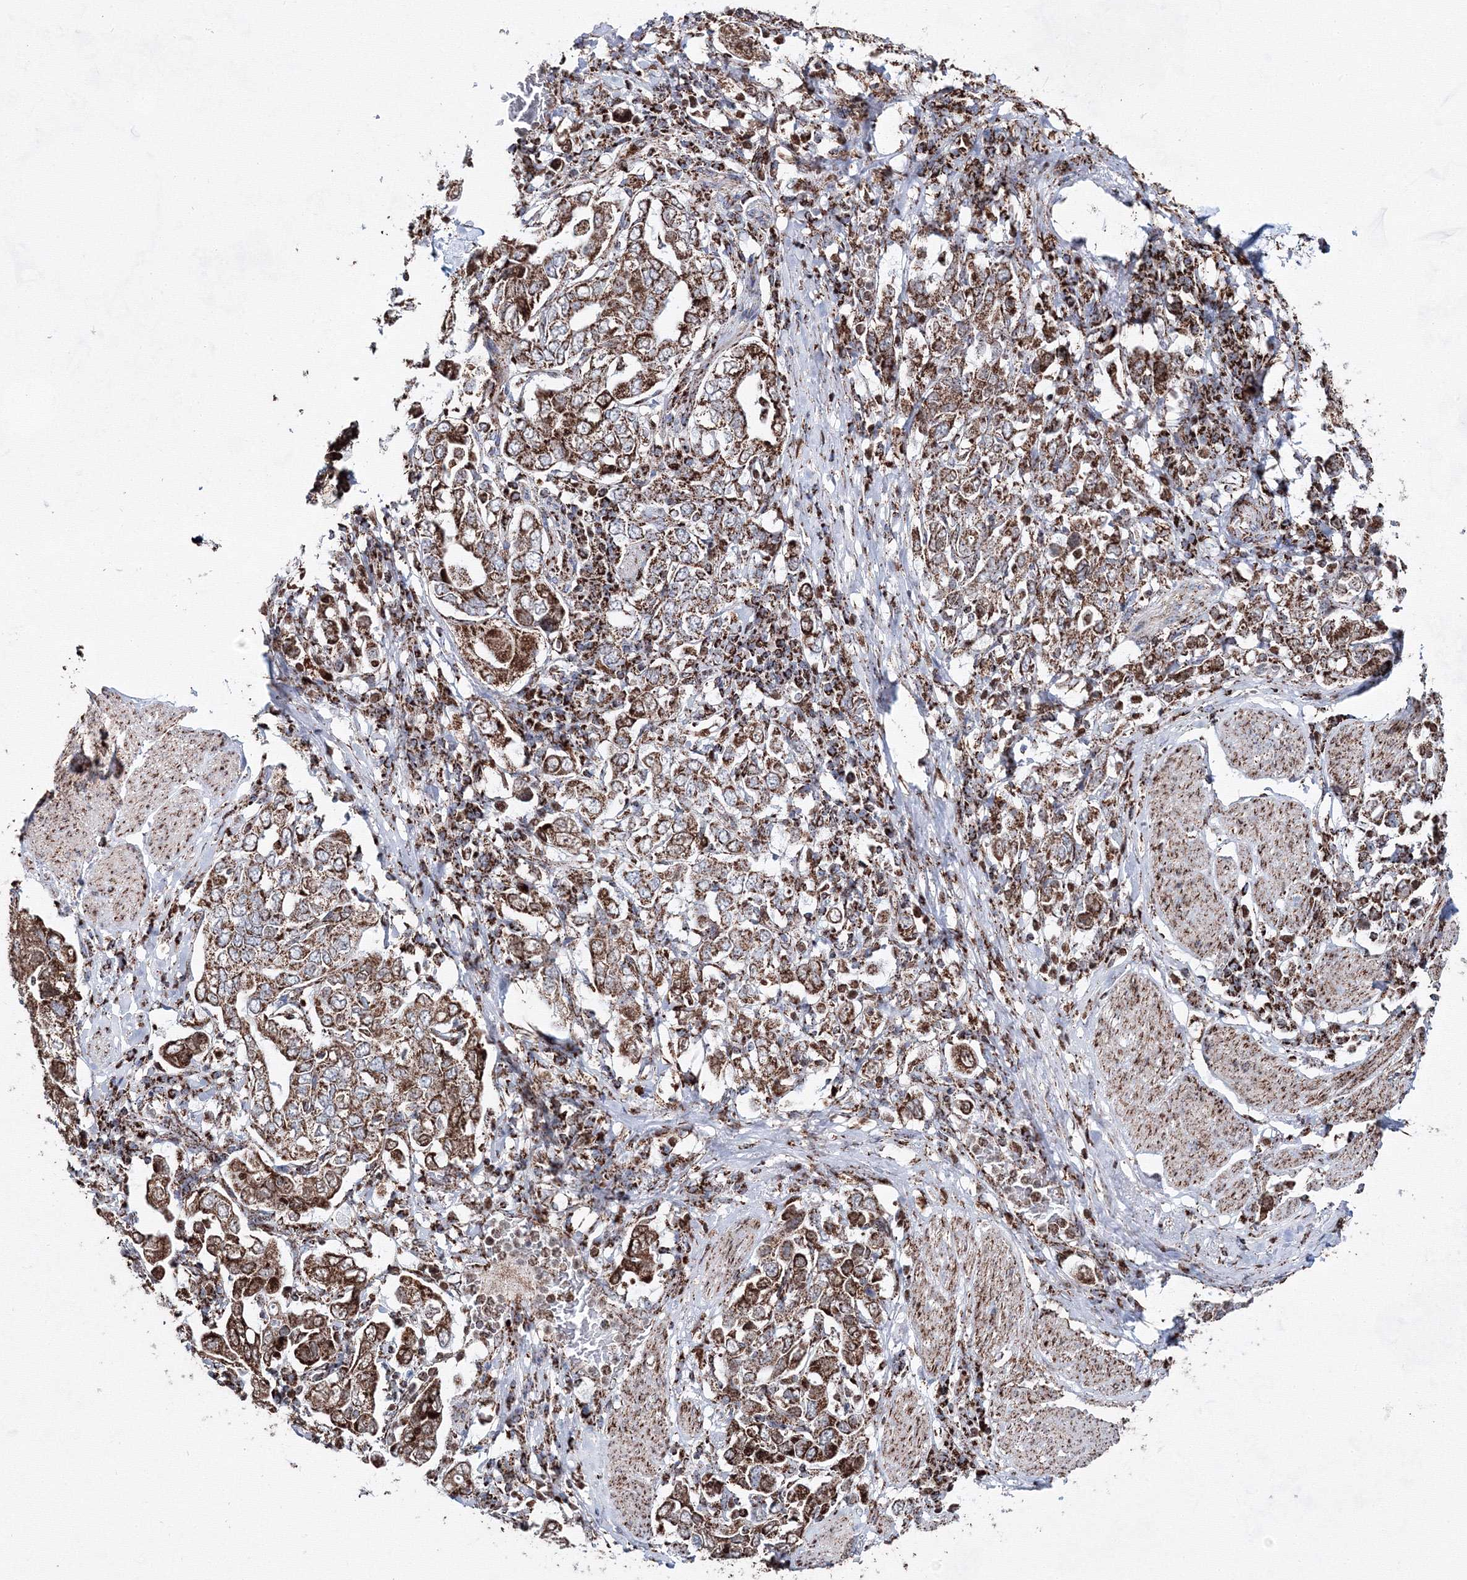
{"staining": {"intensity": "moderate", "quantity": ">75%", "location": "cytoplasmic/membranous"}, "tissue": "stomach cancer", "cell_type": "Tumor cells", "image_type": "cancer", "snomed": [{"axis": "morphology", "description": "Adenocarcinoma, NOS"}, {"axis": "topography", "description": "Stomach, upper"}], "caption": "DAB immunohistochemical staining of adenocarcinoma (stomach) displays moderate cytoplasmic/membranous protein staining in approximately >75% of tumor cells.", "gene": "HADHB", "patient": {"sex": "male", "age": 62}}